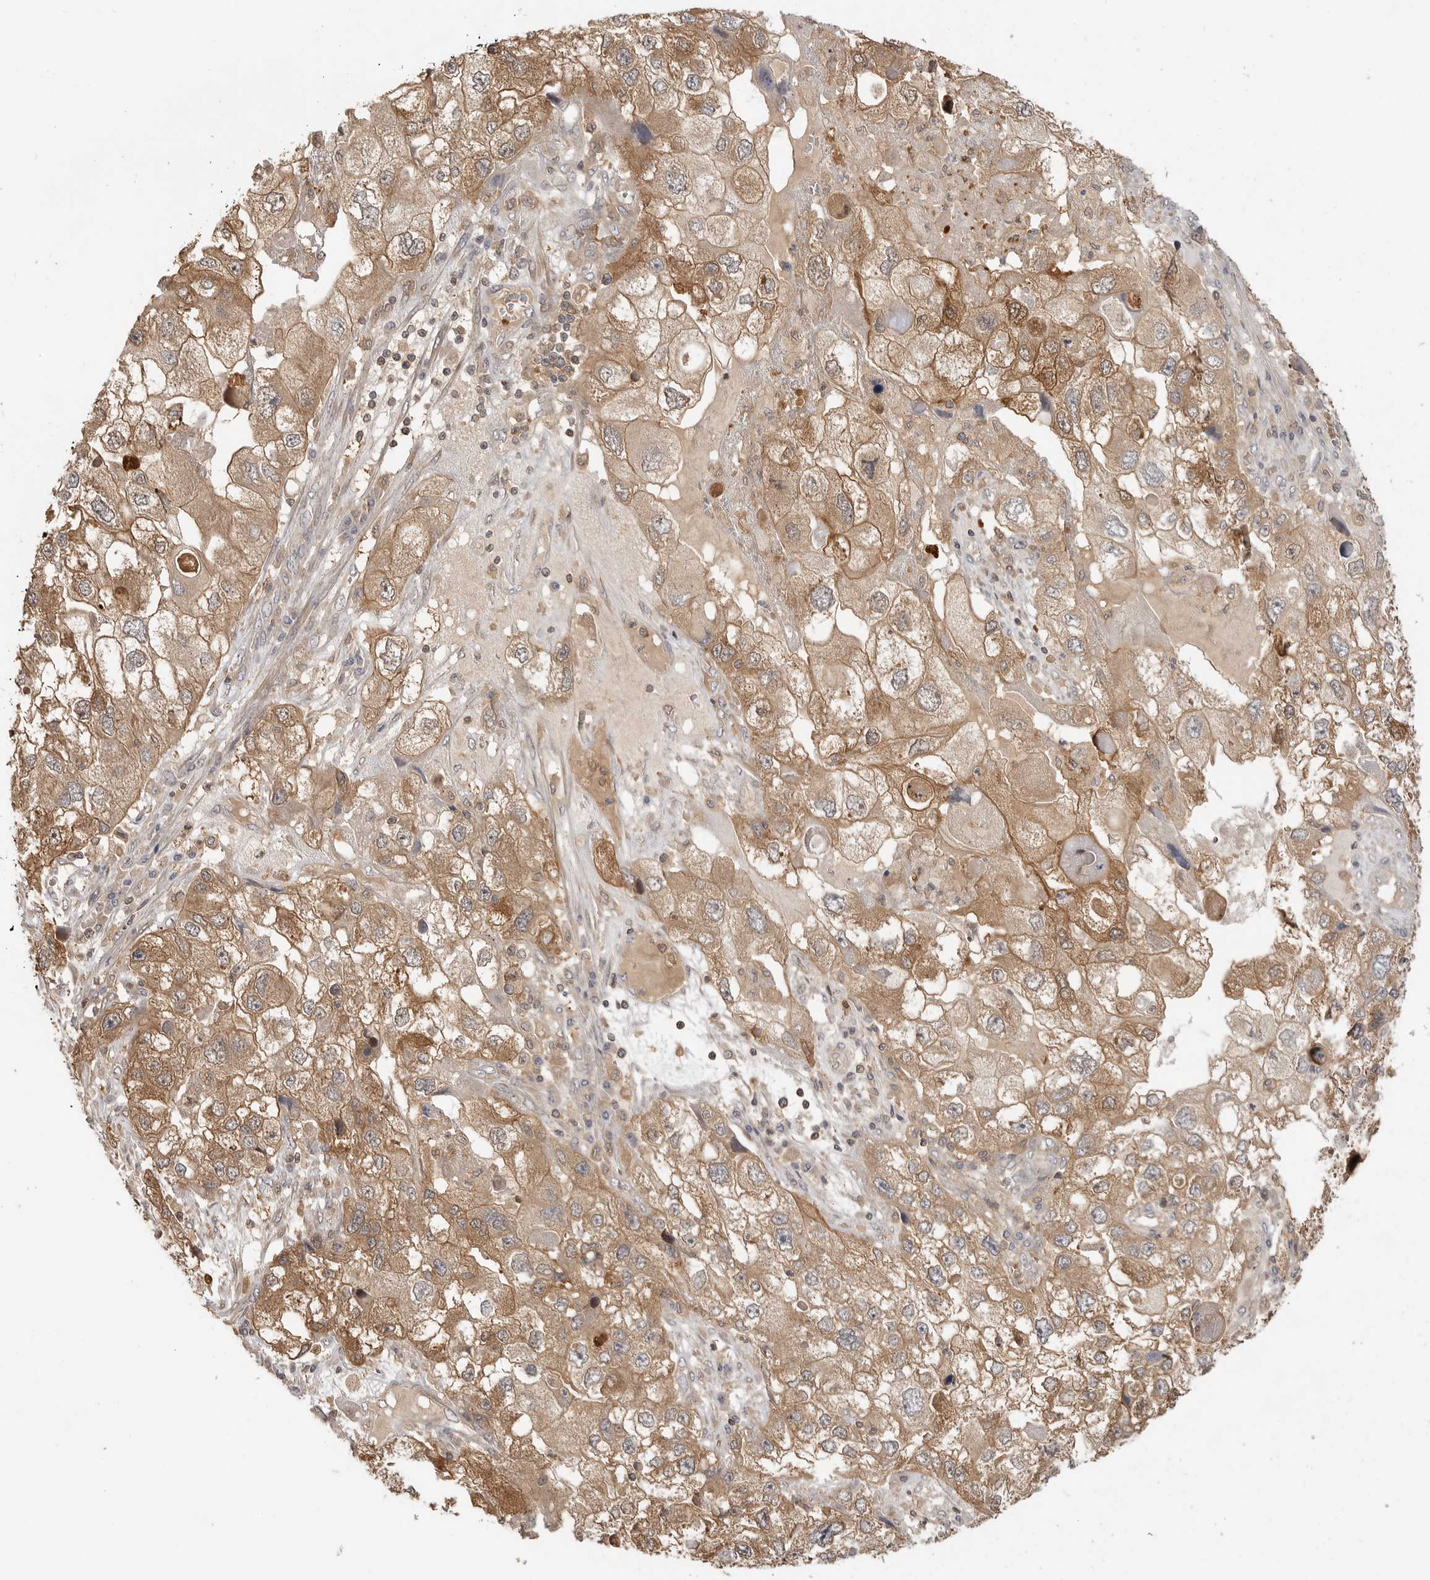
{"staining": {"intensity": "moderate", "quantity": ">75%", "location": "cytoplasmic/membranous"}, "tissue": "endometrial cancer", "cell_type": "Tumor cells", "image_type": "cancer", "snomed": [{"axis": "morphology", "description": "Adenocarcinoma, NOS"}, {"axis": "topography", "description": "Endometrium"}], "caption": "A photomicrograph of human endometrial adenocarcinoma stained for a protein demonstrates moderate cytoplasmic/membranous brown staining in tumor cells.", "gene": "CLDN12", "patient": {"sex": "female", "age": 49}}